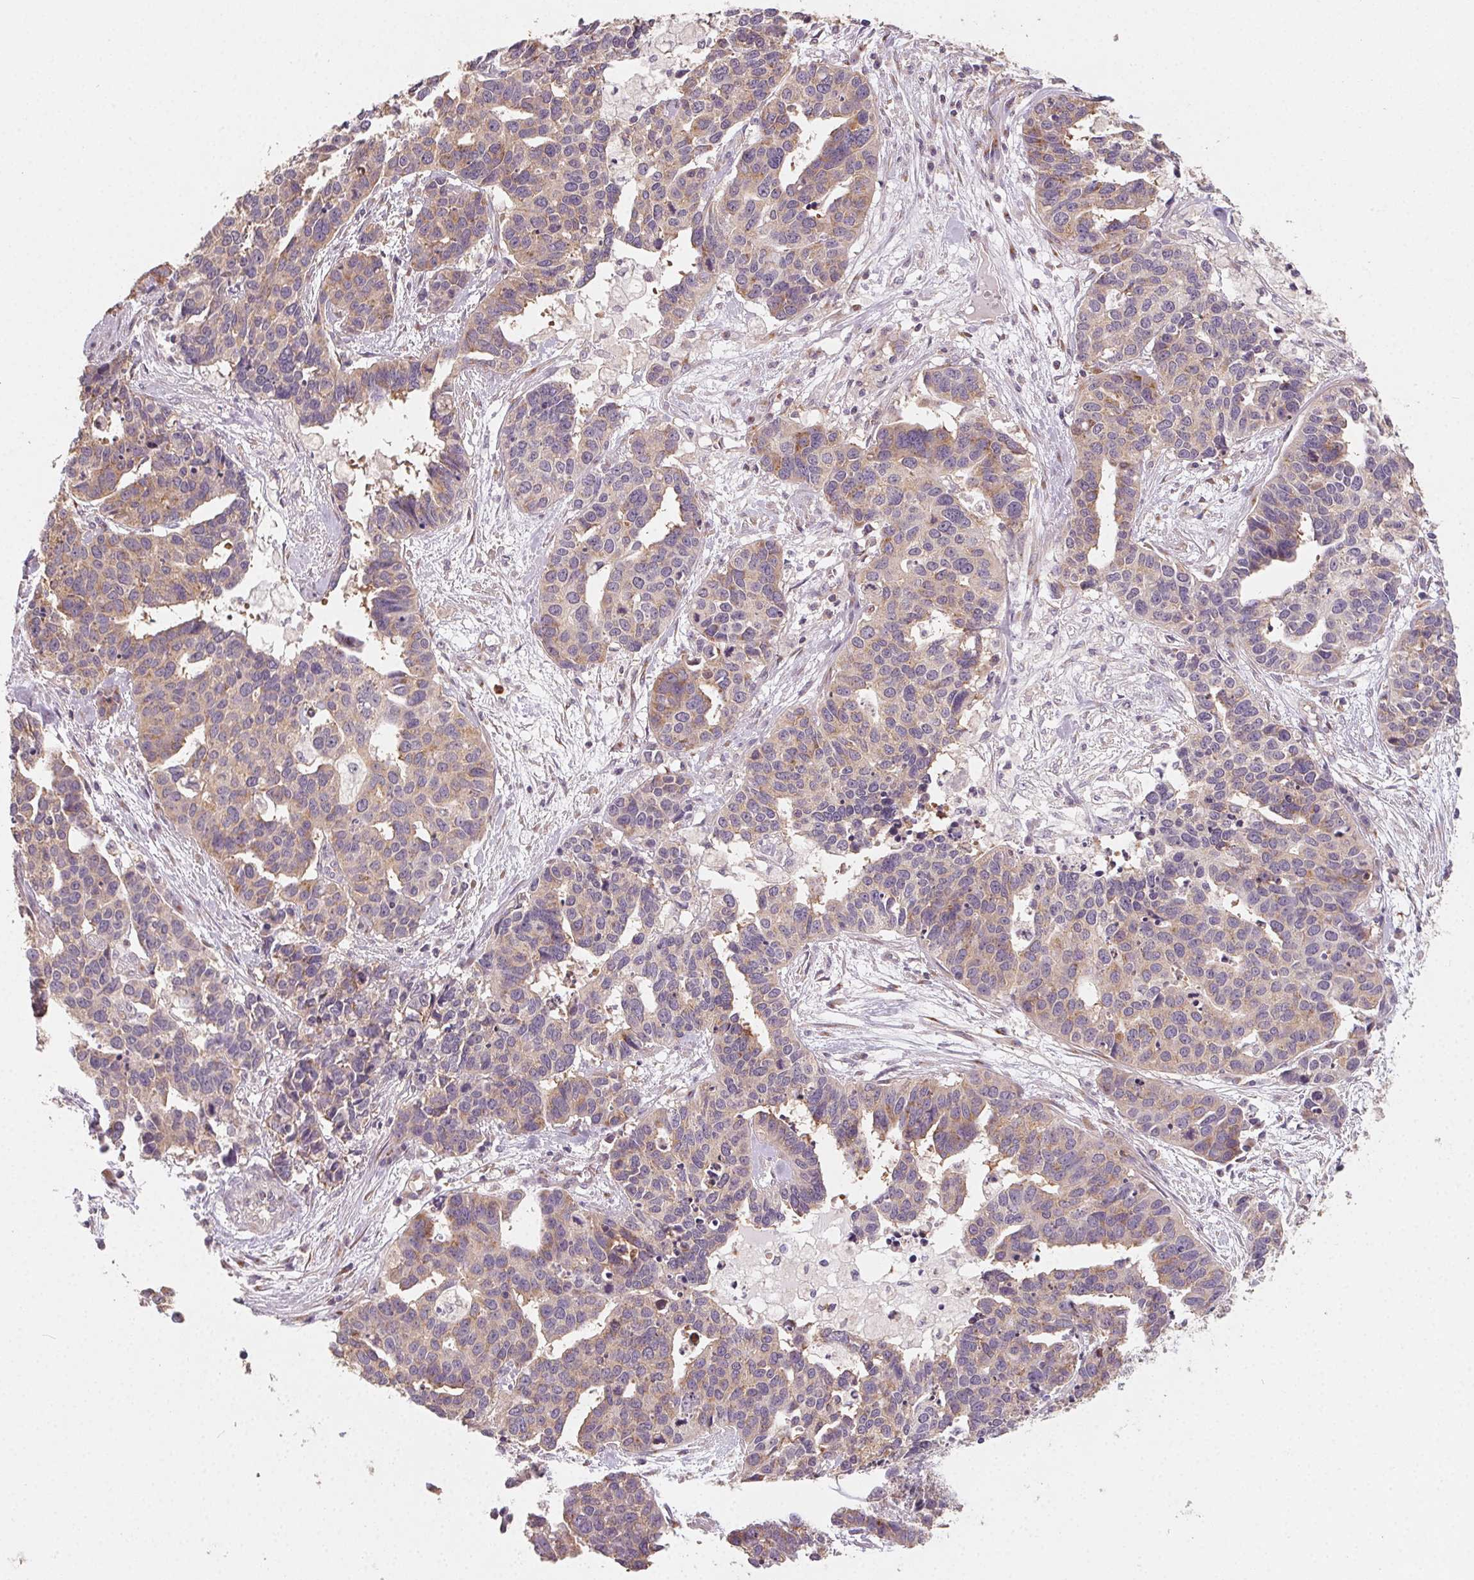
{"staining": {"intensity": "weak", "quantity": ">75%", "location": "cytoplasmic/membranous"}, "tissue": "ovarian cancer", "cell_type": "Tumor cells", "image_type": "cancer", "snomed": [{"axis": "morphology", "description": "Carcinoma, endometroid"}, {"axis": "topography", "description": "Ovary"}], "caption": "Immunohistochemical staining of human endometroid carcinoma (ovarian) exhibits low levels of weak cytoplasmic/membranous staining in approximately >75% of tumor cells. The staining was performed using DAB, with brown indicating positive protein expression. Nuclei are stained blue with hematoxylin.", "gene": "AP1S1", "patient": {"sex": "female", "age": 65}}